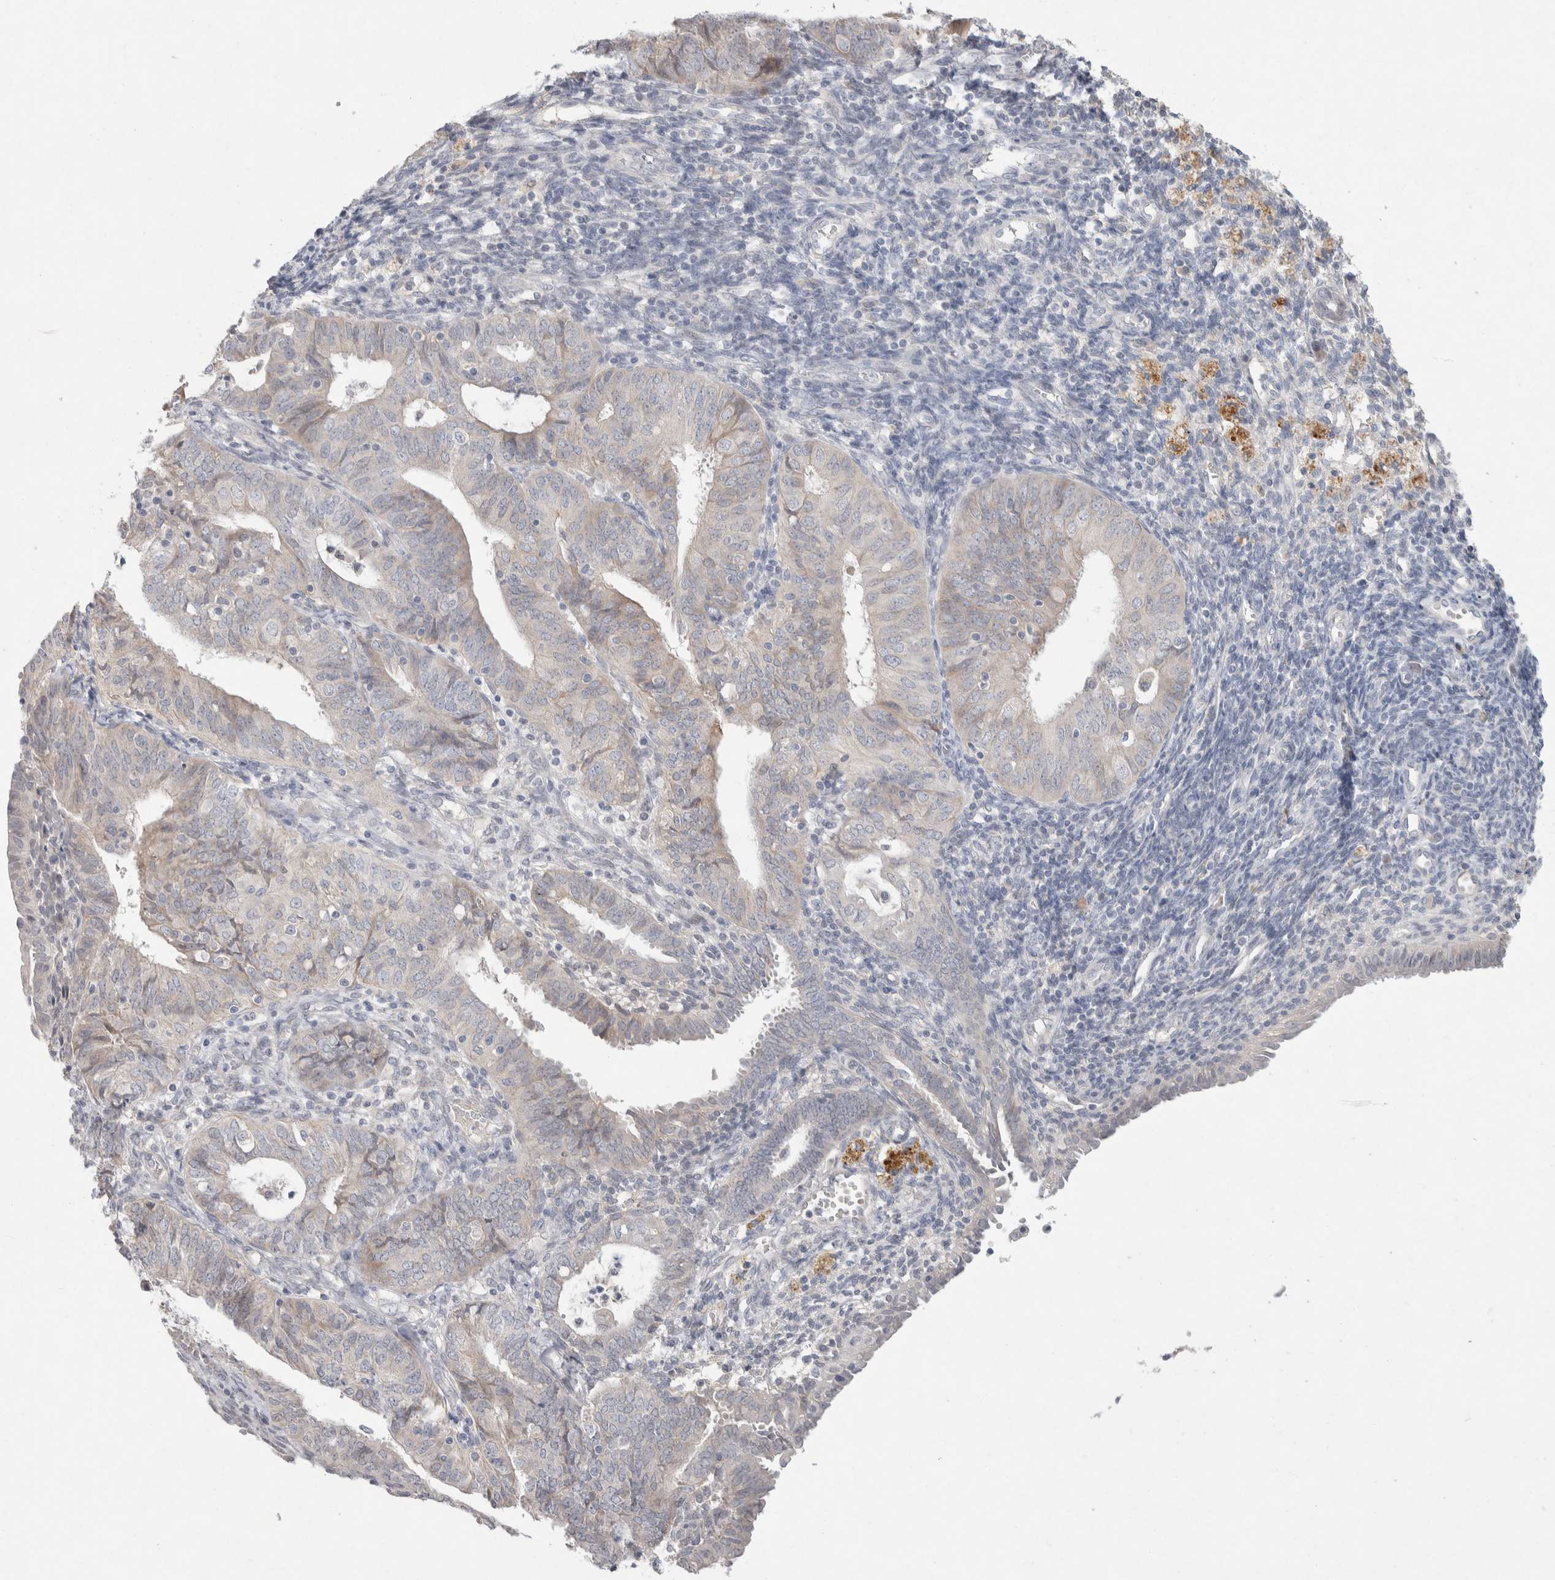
{"staining": {"intensity": "negative", "quantity": "none", "location": "none"}, "tissue": "endometrial cancer", "cell_type": "Tumor cells", "image_type": "cancer", "snomed": [{"axis": "morphology", "description": "Adenocarcinoma, NOS"}, {"axis": "topography", "description": "Endometrium"}], "caption": "Immunohistochemical staining of endometrial adenocarcinoma exhibits no significant expression in tumor cells.", "gene": "CMTM4", "patient": {"sex": "female", "age": 58}}